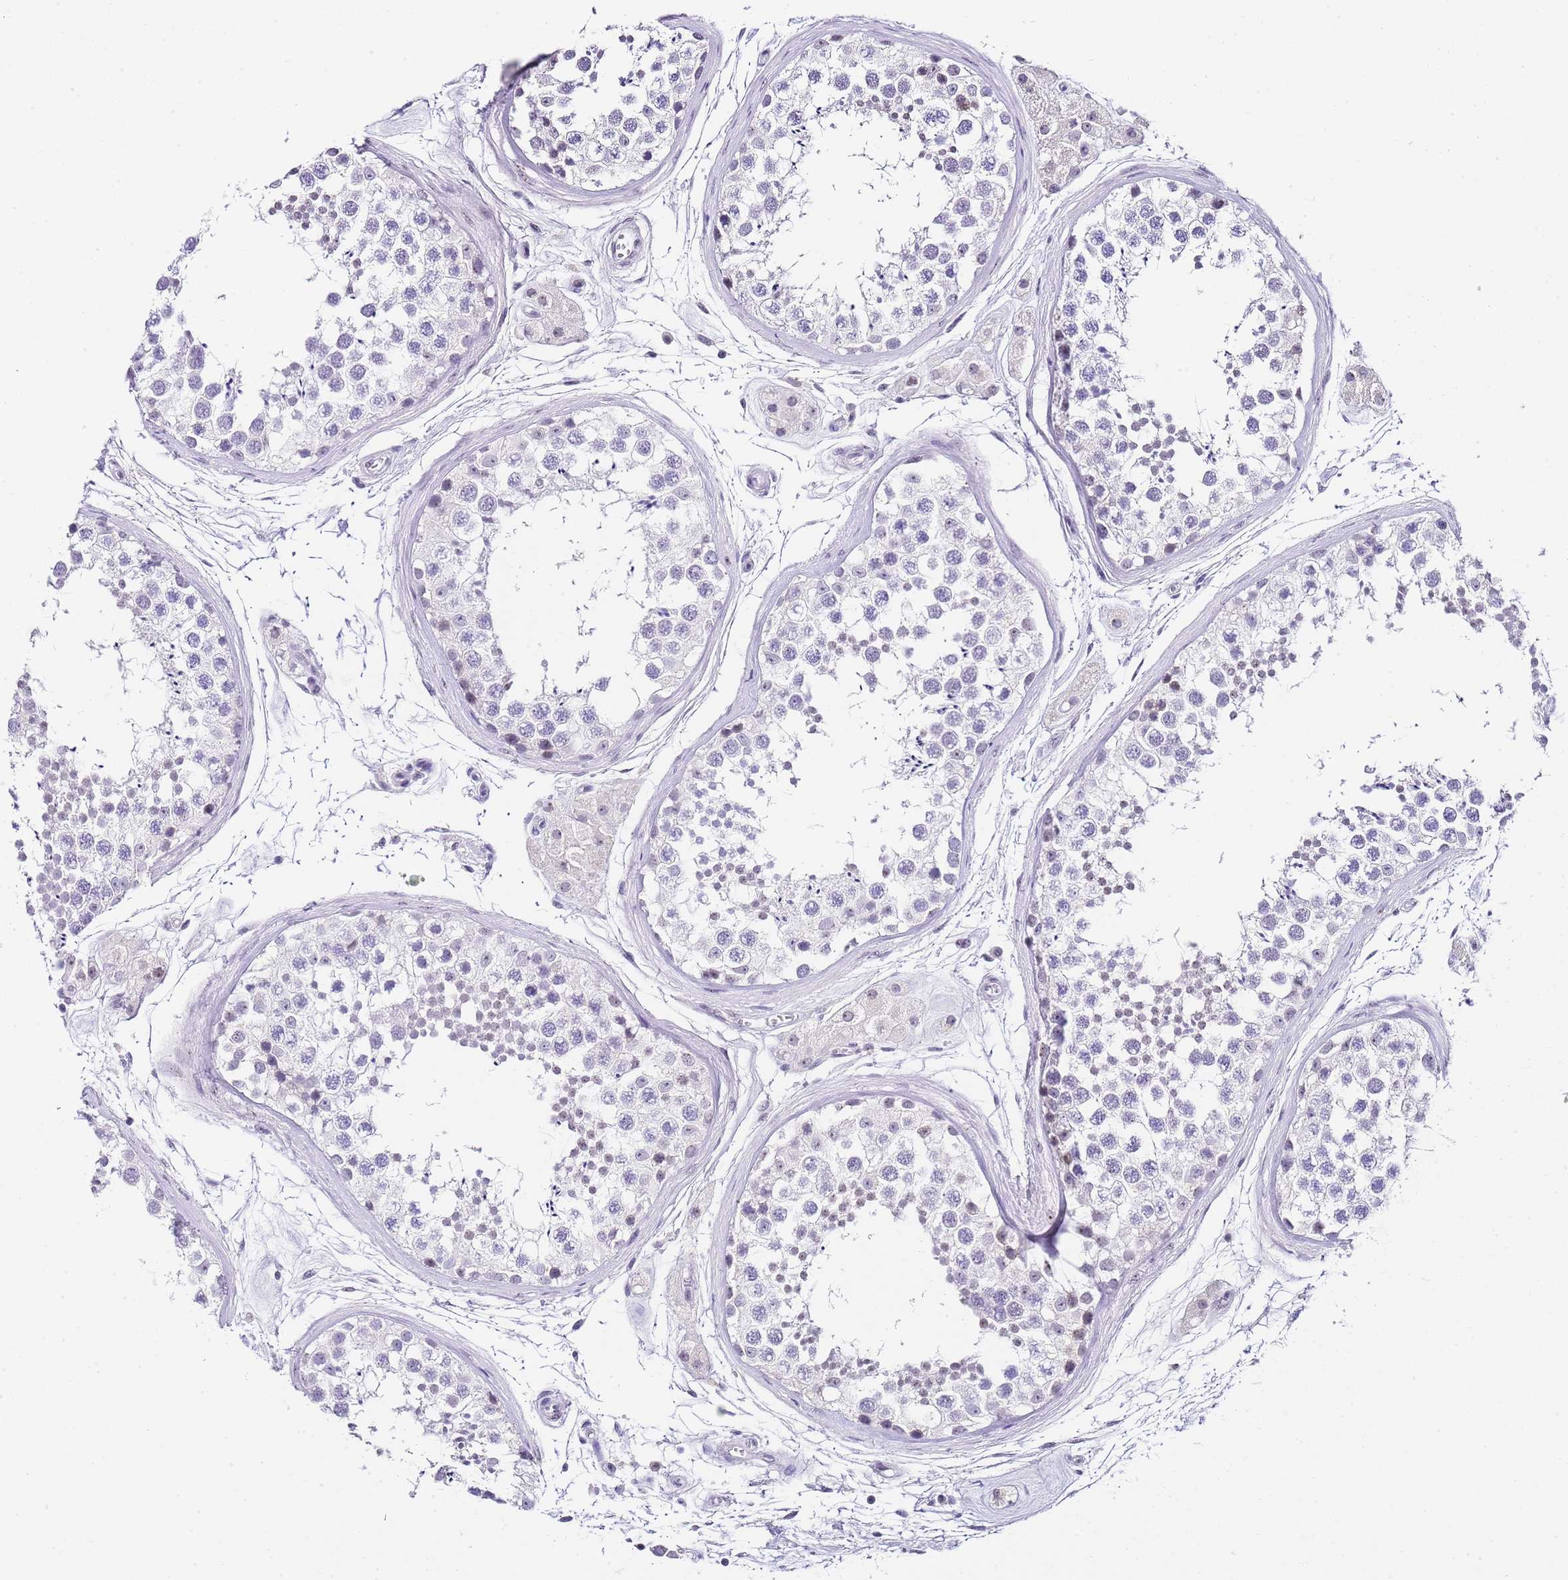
{"staining": {"intensity": "negative", "quantity": "none", "location": "none"}, "tissue": "testis", "cell_type": "Cells in seminiferous ducts", "image_type": "normal", "snomed": [{"axis": "morphology", "description": "Normal tissue, NOS"}, {"axis": "topography", "description": "Testis"}], "caption": "DAB (3,3'-diaminobenzidine) immunohistochemical staining of normal human testis displays no significant staining in cells in seminiferous ducts. (DAB (3,3'-diaminobenzidine) IHC with hematoxylin counter stain).", "gene": "NOP56", "patient": {"sex": "male", "age": 56}}